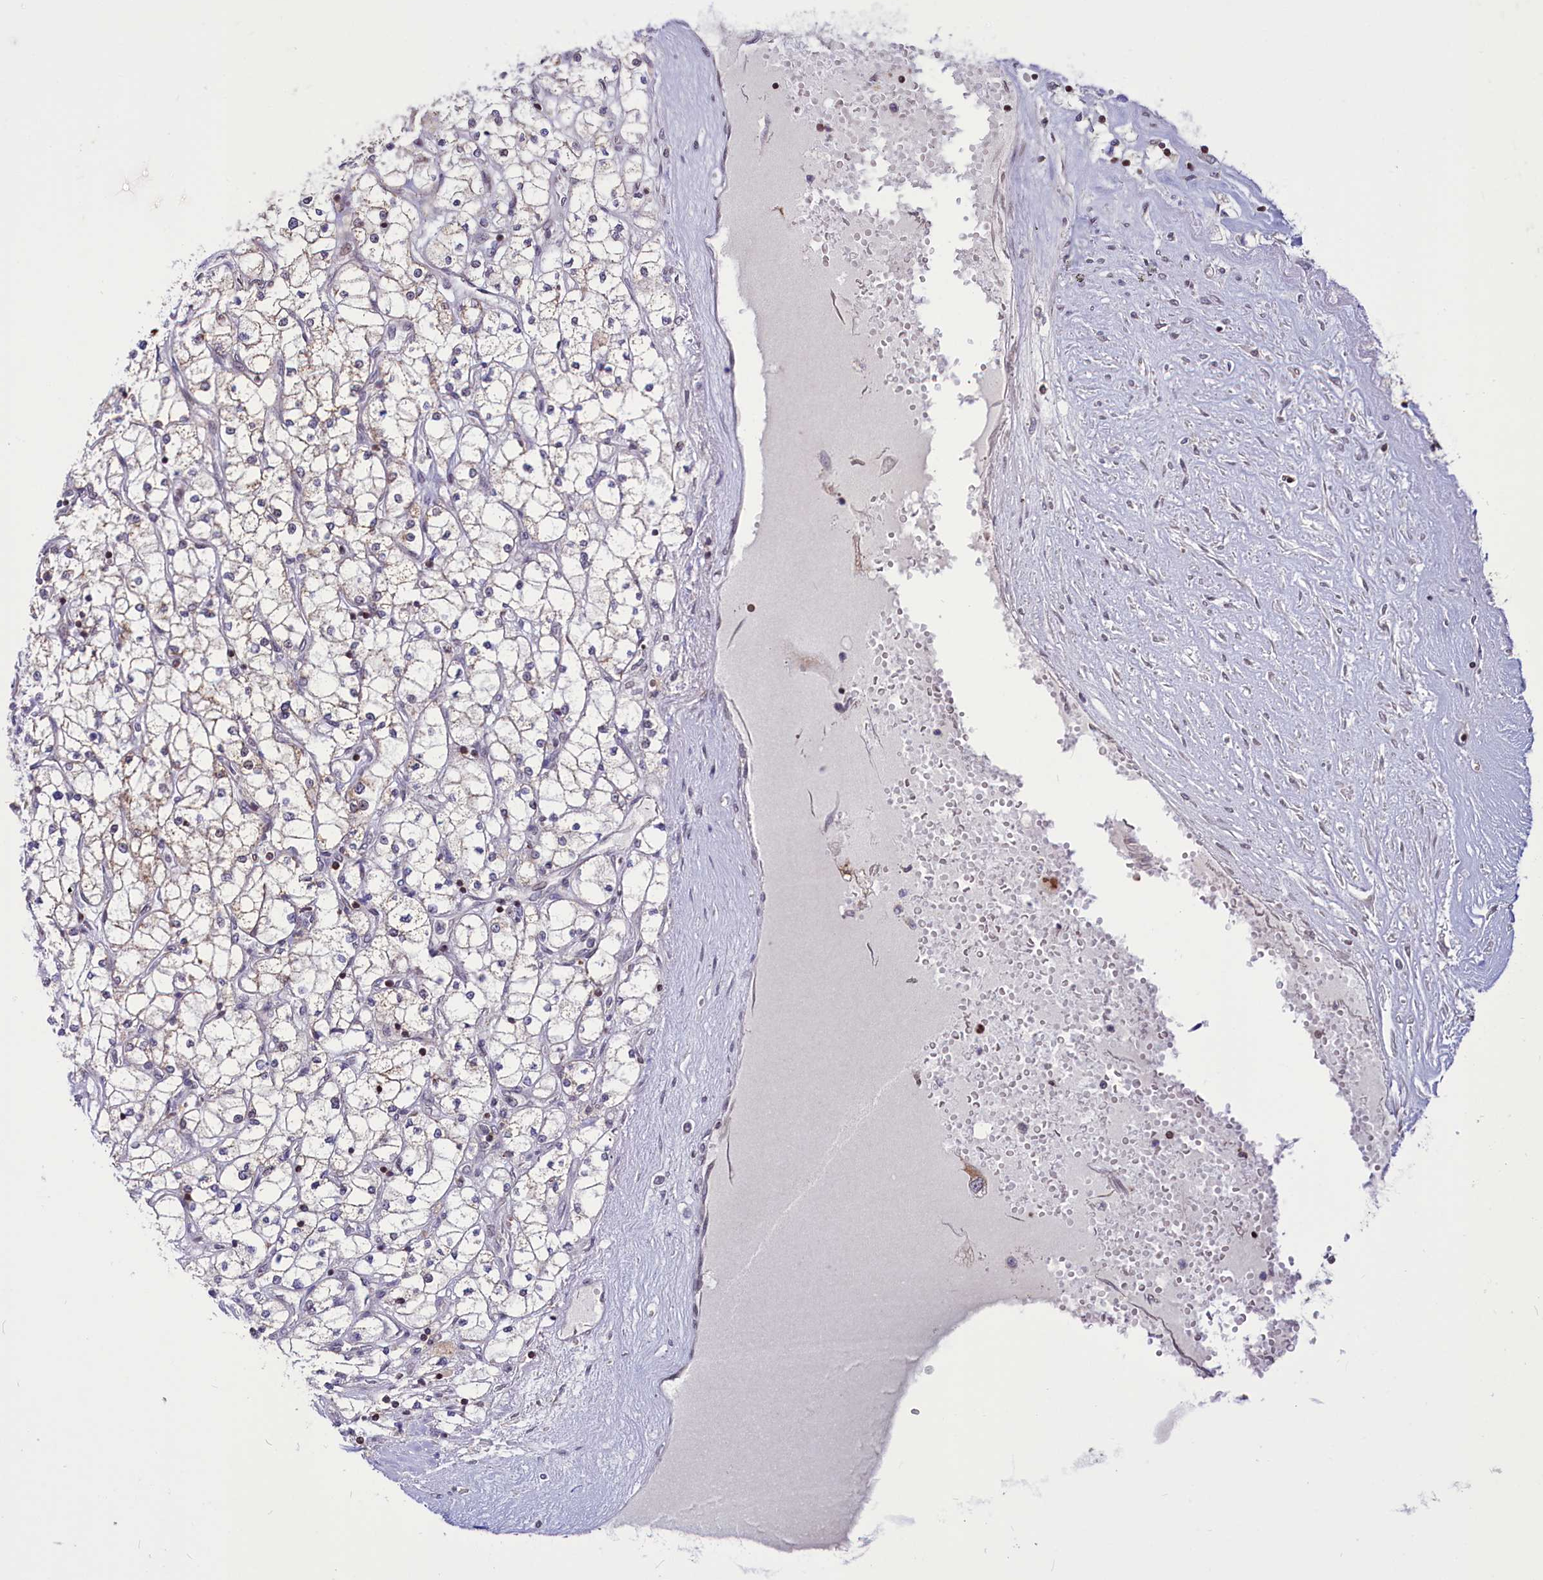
{"staining": {"intensity": "moderate", "quantity": "<25%", "location": "cytoplasmic/membranous"}, "tissue": "renal cancer", "cell_type": "Tumor cells", "image_type": "cancer", "snomed": [{"axis": "morphology", "description": "Adenocarcinoma, NOS"}, {"axis": "topography", "description": "Kidney"}], "caption": "The photomicrograph demonstrates a brown stain indicating the presence of a protein in the cytoplasmic/membranous of tumor cells in renal adenocarcinoma. The staining was performed using DAB, with brown indicating positive protein expression. Nuclei are stained blue with hematoxylin.", "gene": "PHC3", "patient": {"sex": "male", "age": 80}}